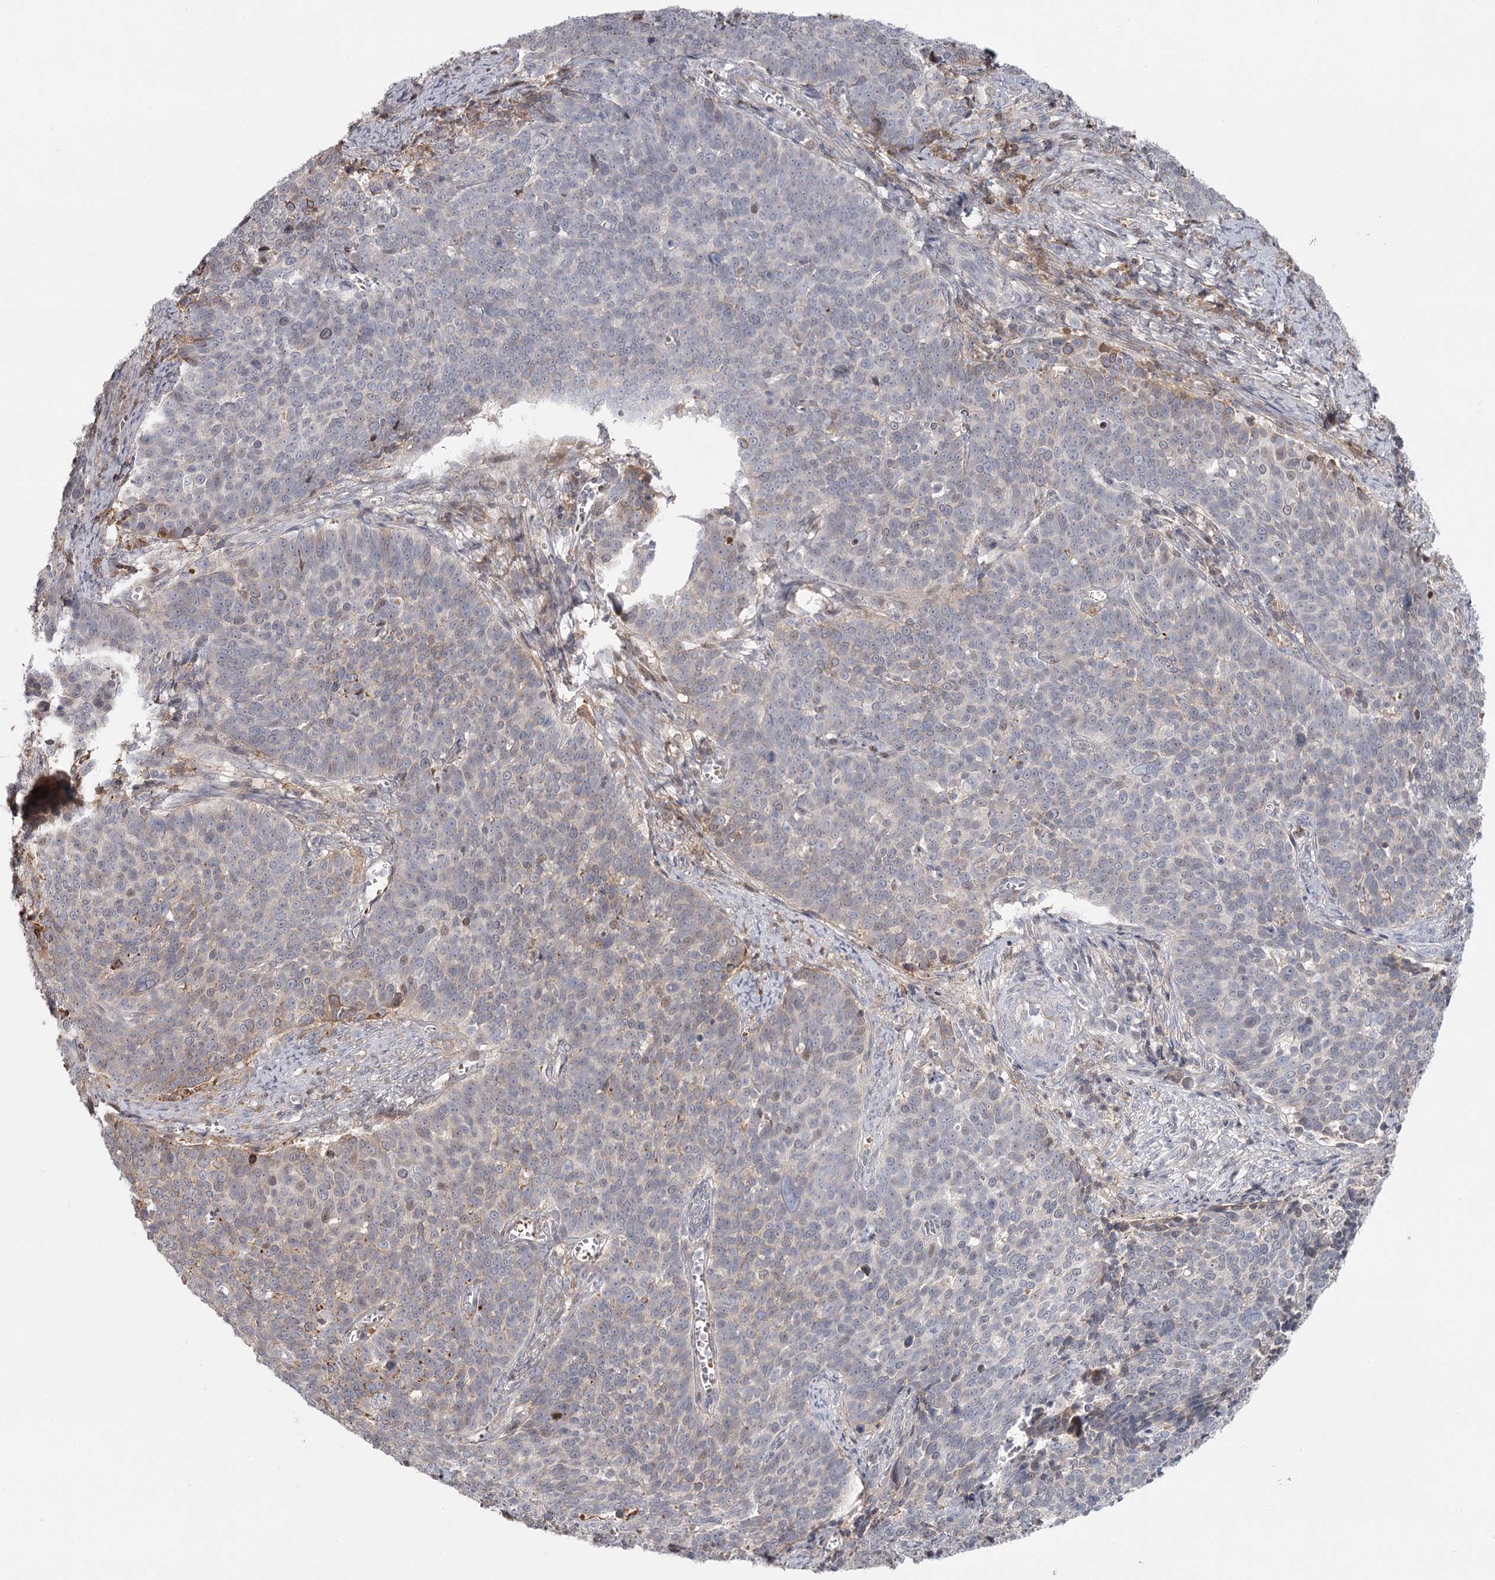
{"staining": {"intensity": "weak", "quantity": "<25%", "location": "cytoplasmic/membranous"}, "tissue": "cervical cancer", "cell_type": "Tumor cells", "image_type": "cancer", "snomed": [{"axis": "morphology", "description": "Squamous cell carcinoma, NOS"}, {"axis": "topography", "description": "Cervix"}], "caption": "There is no significant expression in tumor cells of cervical squamous cell carcinoma.", "gene": "DHRS9", "patient": {"sex": "female", "age": 39}}